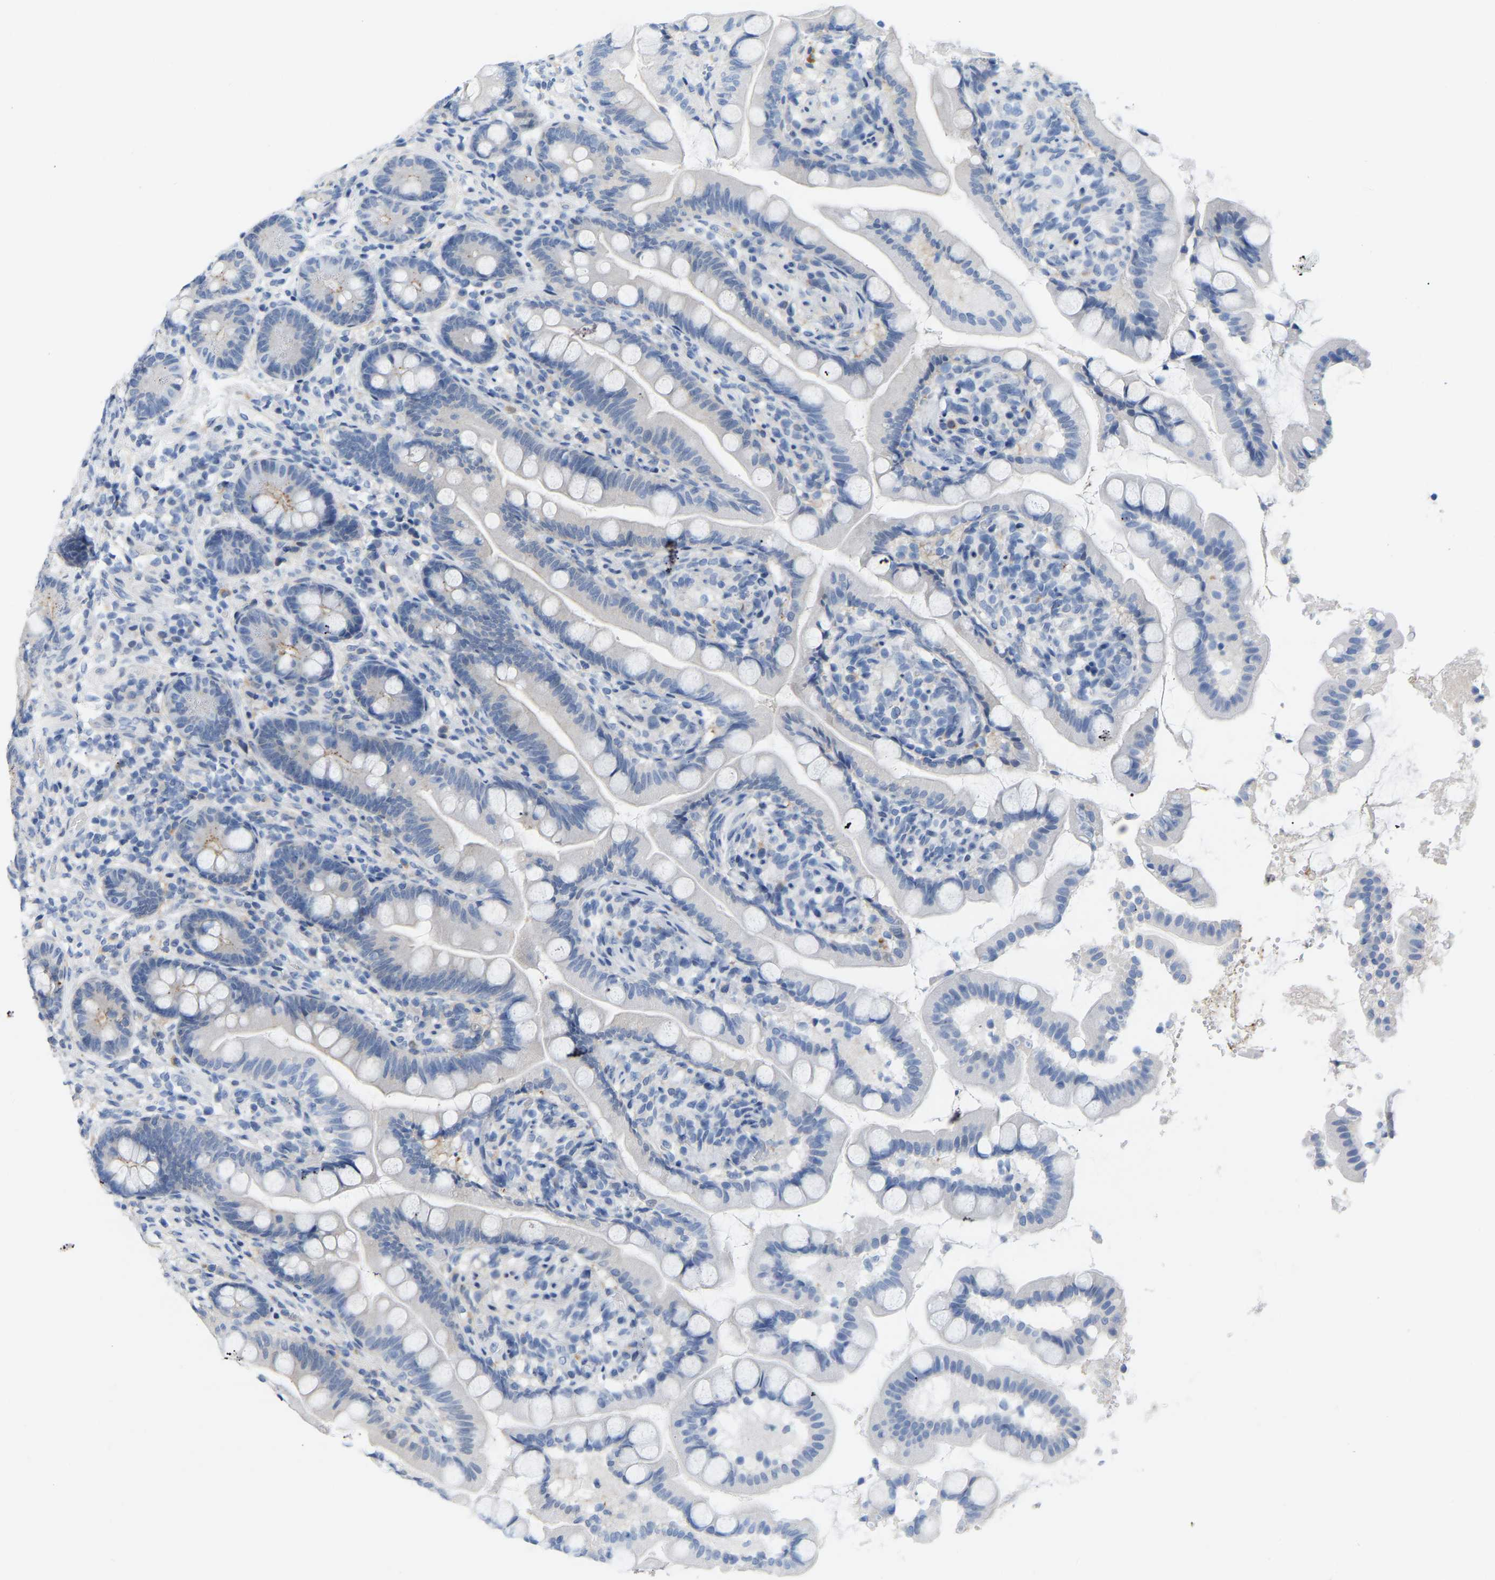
{"staining": {"intensity": "moderate", "quantity": "<25%", "location": "cytoplasmic/membranous"}, "tissue": "small intestine", "cell_type": "Glandular cells", "image_type": "normal", "snomed": [{"axis": "morphology", "description": "Normal tissue, NOS"}, {"axis": "topography", "description": "Small intestine"}], "caption": "Glandular cells display low levels of moderate cytoplasmic/membranous expression in approximately <25% of cells in benign human small intestine.", "gene": "ABTB2", "patient": {"sex": "female", "age": 56}}